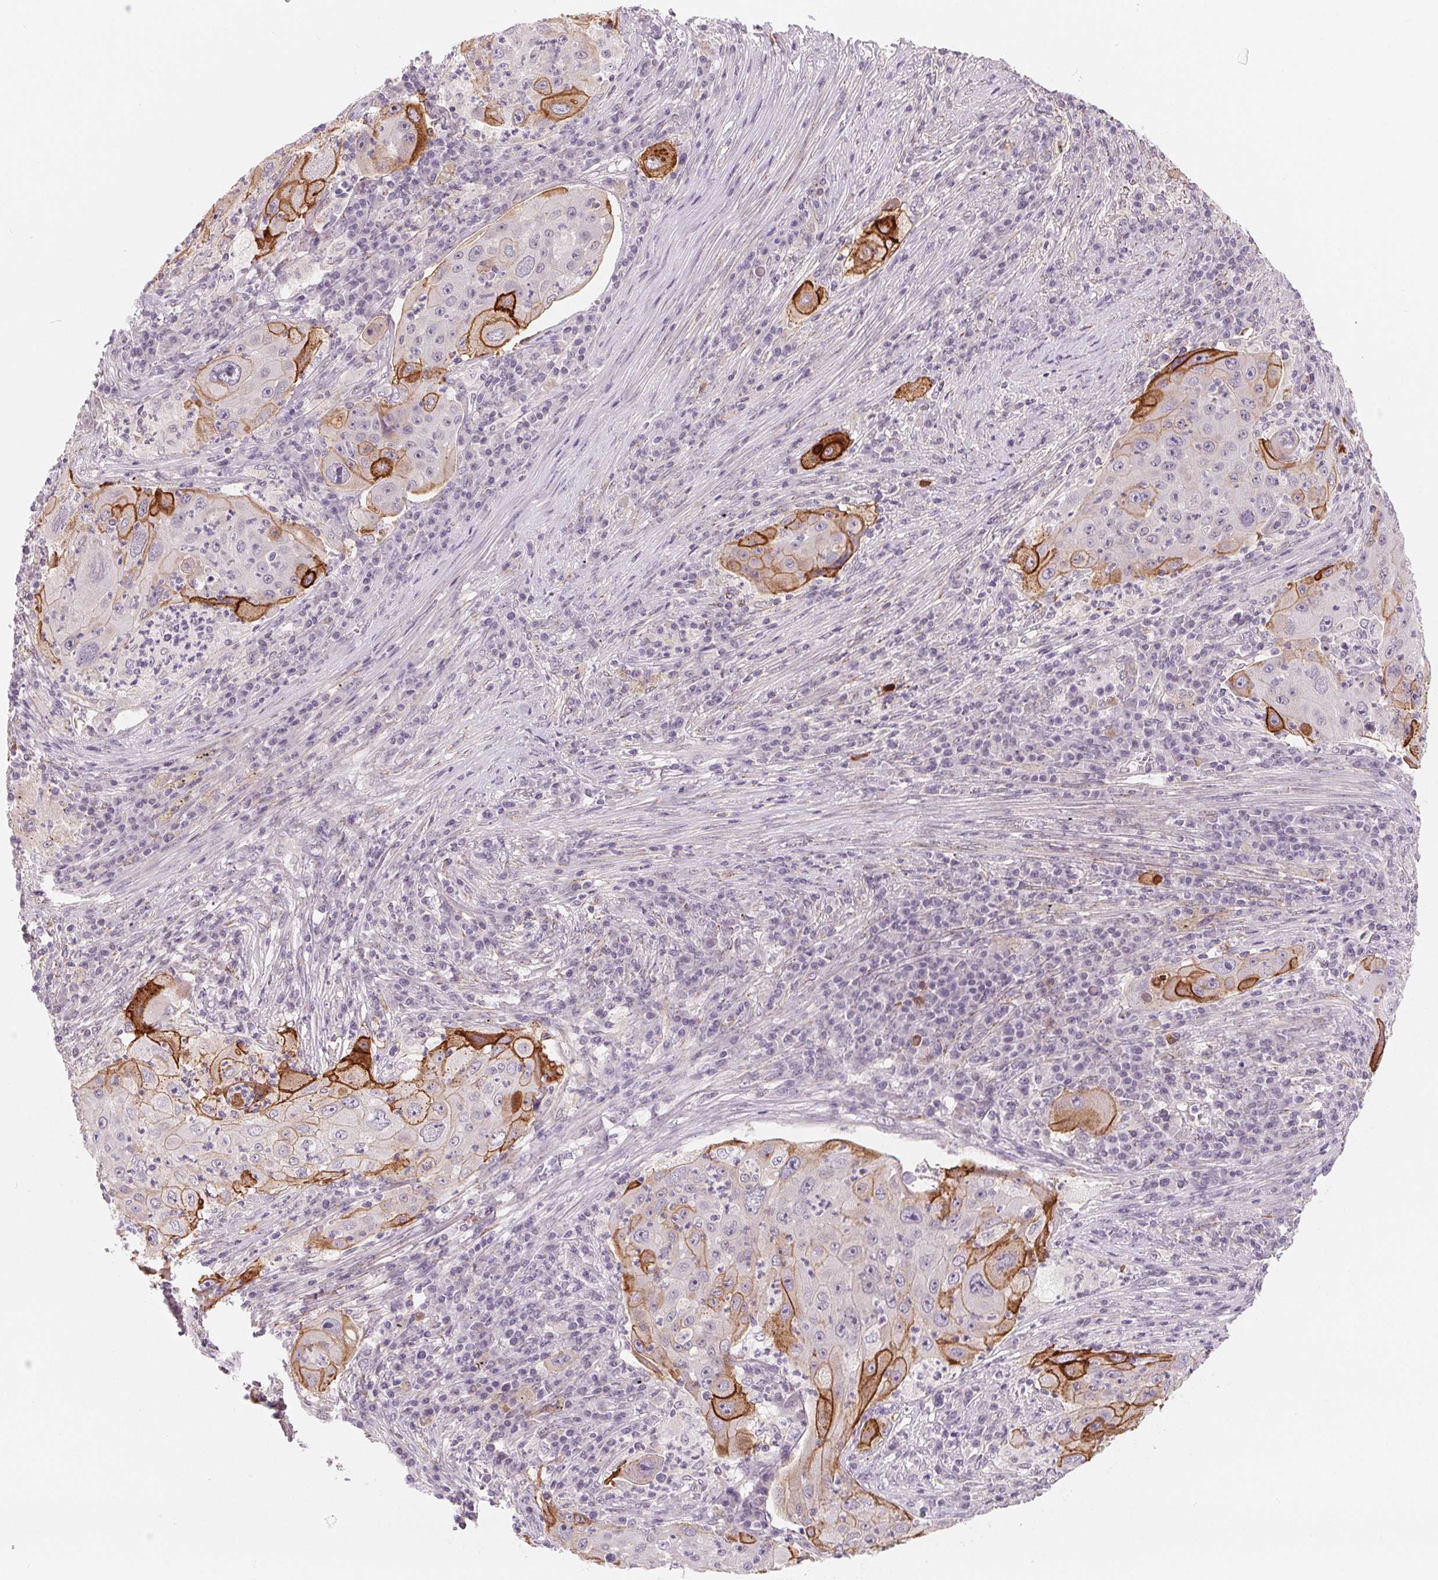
{"staining": {"intensity": "strong", "quantity": "<25%", "location": "cytoplasmic/membranous"}, "tissue": "lung cancer", "cell_type": "Tumor cells", "image_type": "cancer", "snomed": [{"axis": "morphology", "description": "Squamous cell carcinoma, NOS"}, {"axis": "topography", "description": "Lung"}], "caption": "IHC staining of lung cancer (squamous cell carcinoma), which demonstrates medium levels of strong cytoplasmic/membranous staining in approximately <25% of tumor cells indicating strong cytoplasmic/membranous protein staining. The staining was performed using DAB (3,3'-diaminobenzidine) (brown) for protein detection and nuclei were counterstained in hematoxylin (blue).", "gene": "CFC1", "patient": {"sex": "female", "age": 59}}